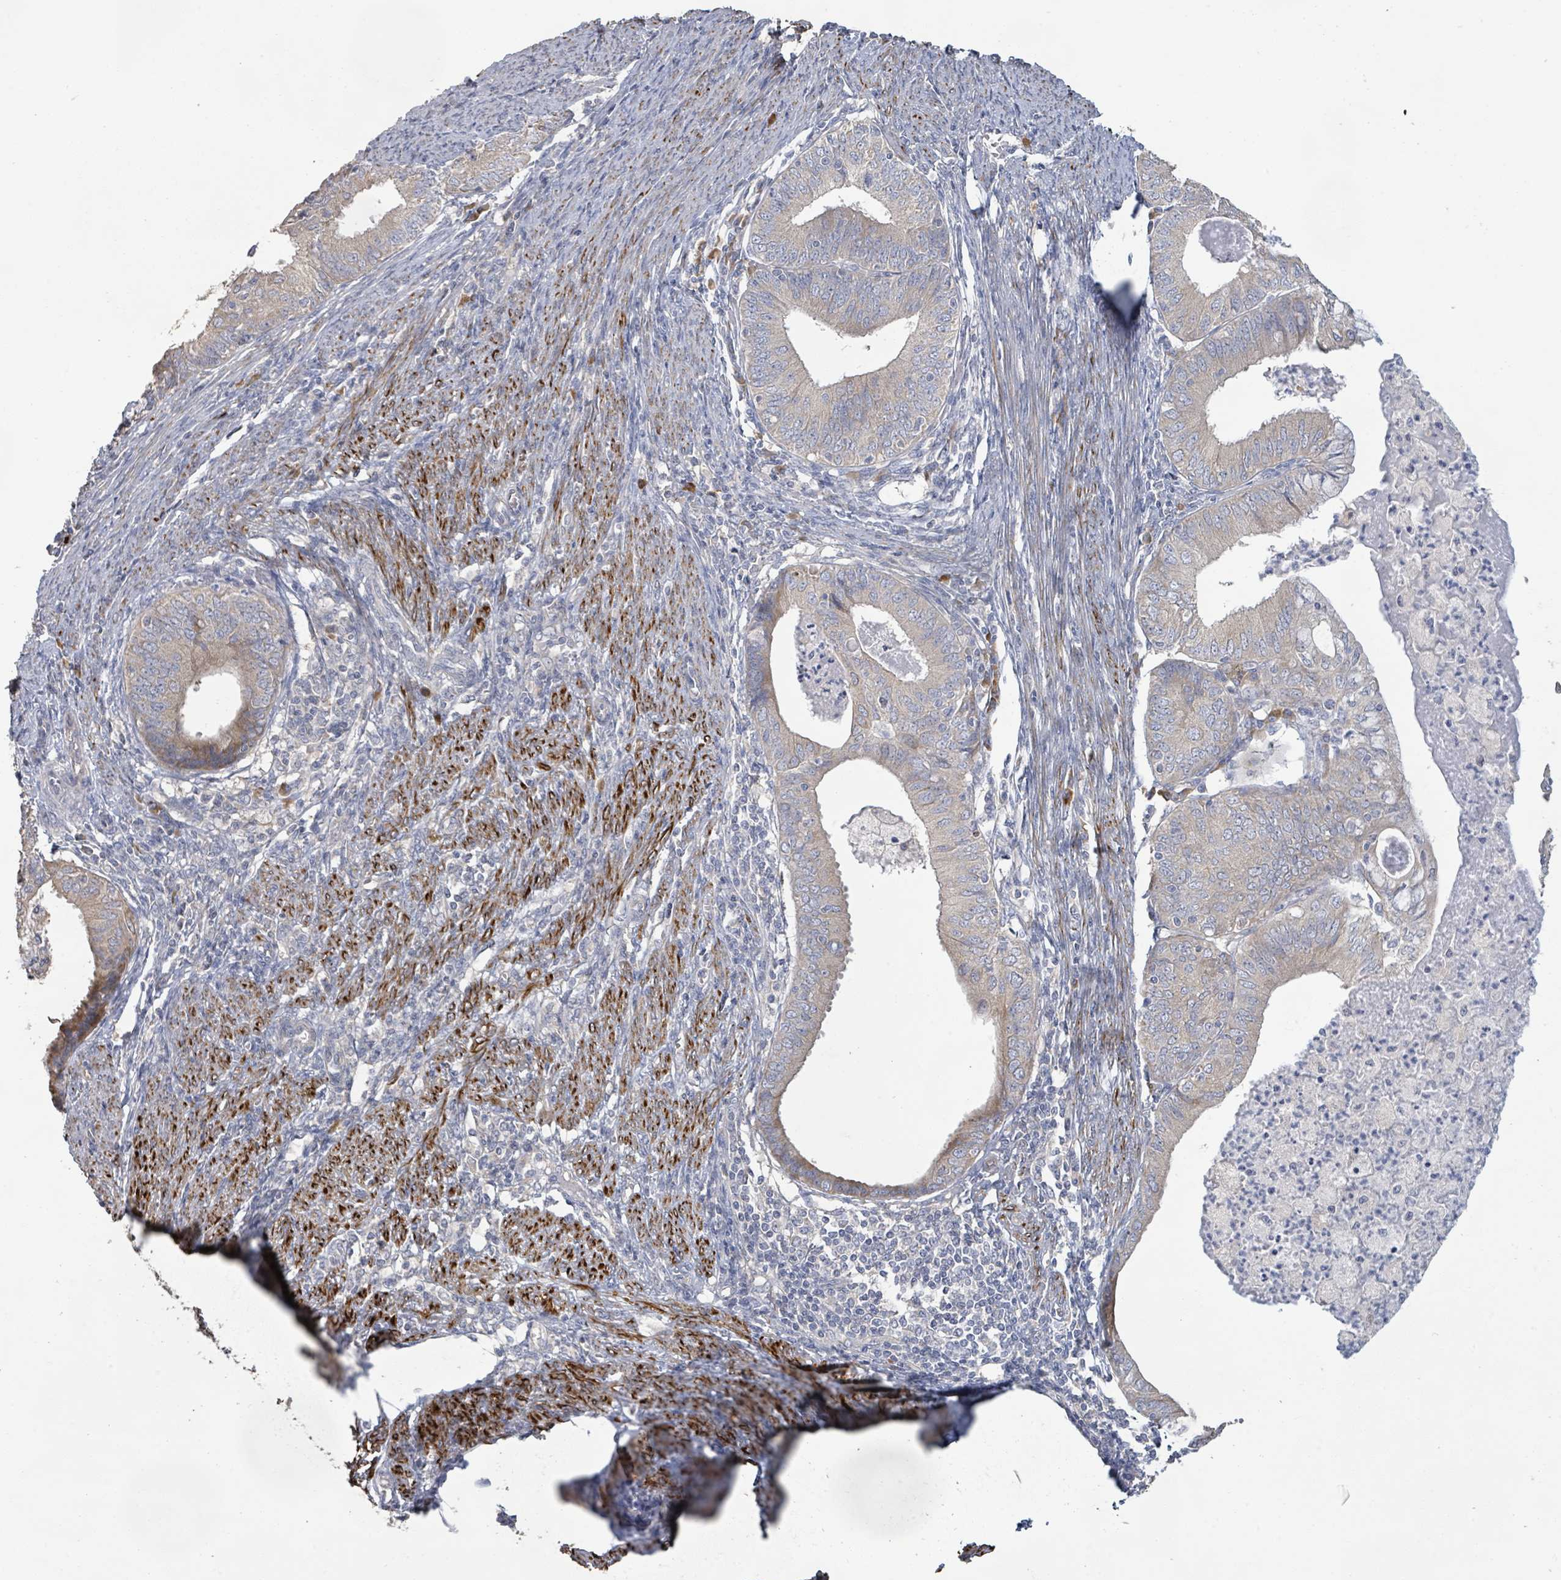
{"staining": {"intensity": "weak", "quantity": "25%-75%", "location": "cytoplasmic/membranous"}, "tissue": "endometrial cancer", "cell_type": "Tumor cells", "image_type": "cancer", "snomed": [{"axis": "morphology", "description": "Adenocarcinoma, NOS"}, {"axis": "topography", "description": "Endometrium"}], "caption": "Brown immunohistochemical staining in adenocarcinoma (endometrial) shows weak cytoplasmic/membranous positivity in about 25%-75% of tumor cells.", "gene": "KCNS2", "patient": {"sex": "female", "age": 57}}